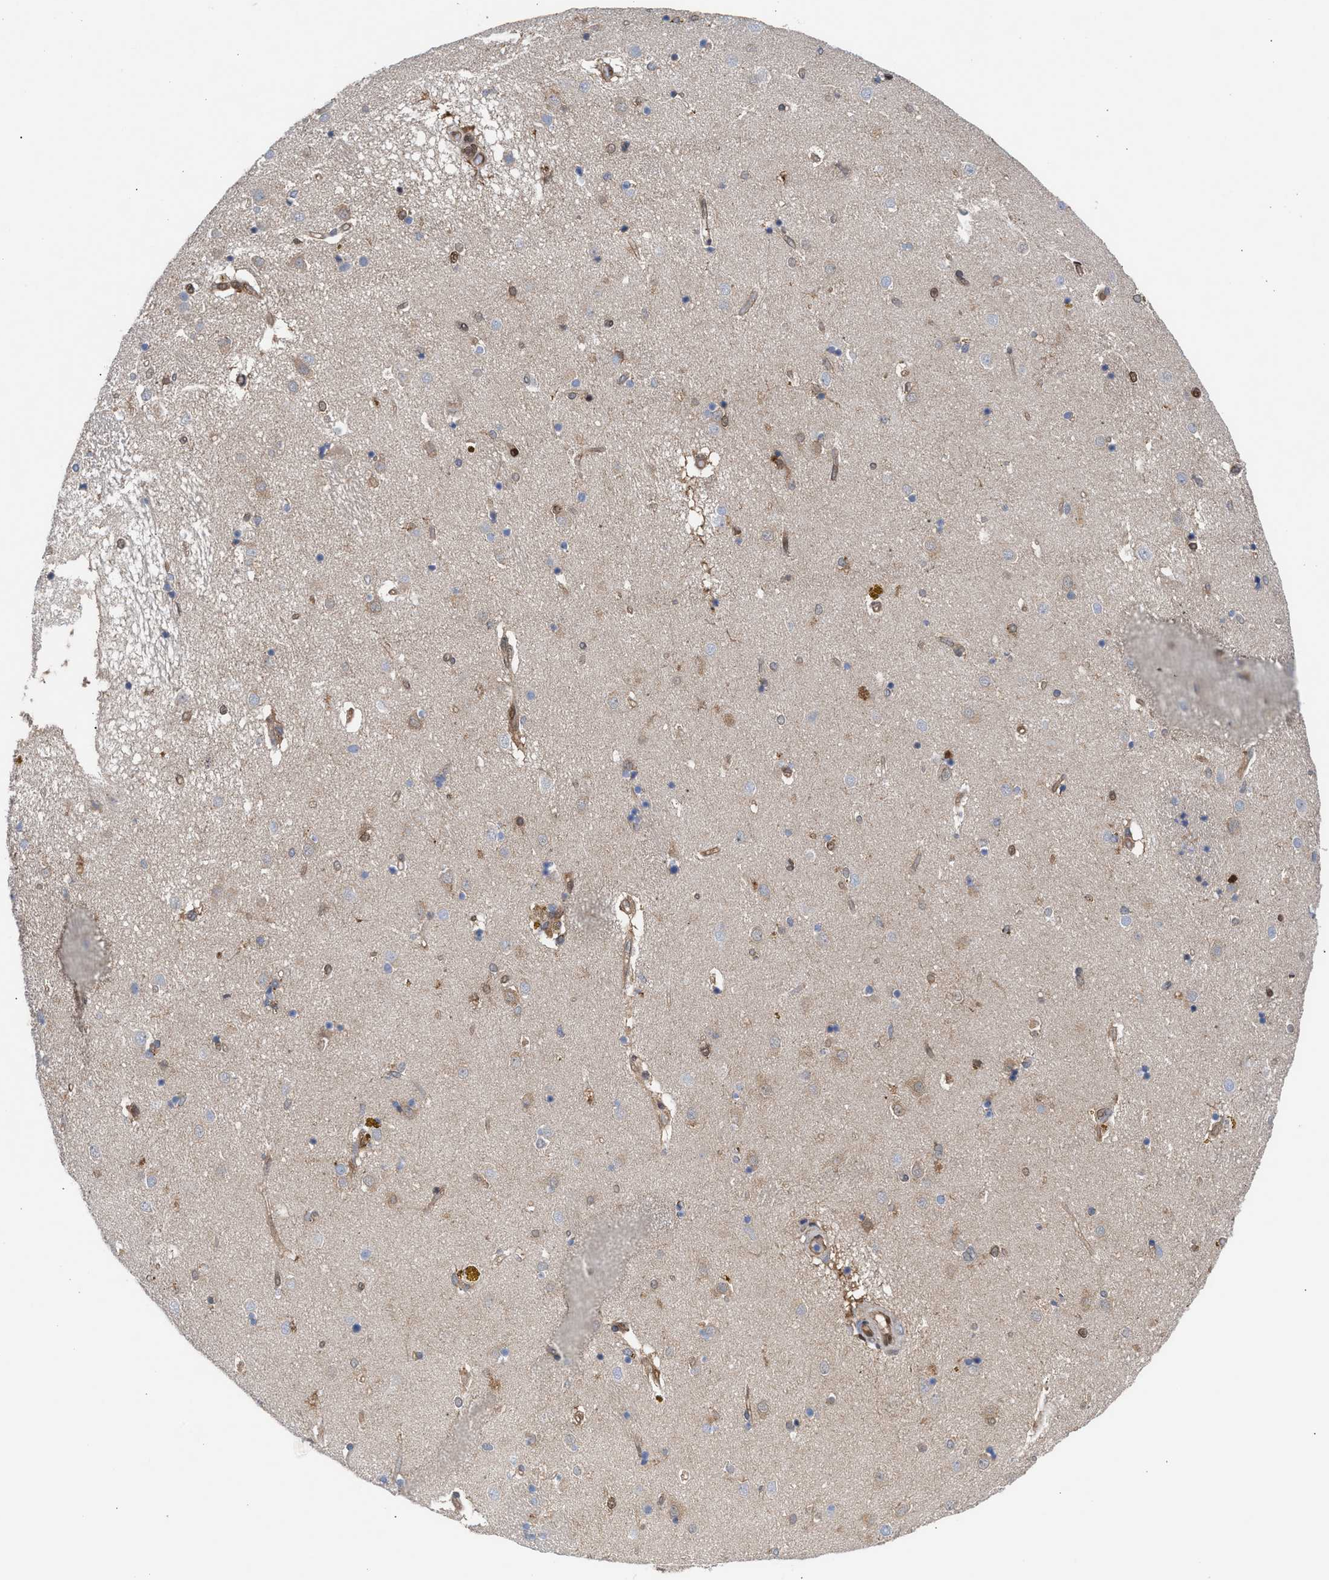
{"staining": {"intensity": "weak", "quantity": "<25%", "location": "cytoplasmic/membranous,nuclear"}, "tissue": "caudate", "cell_type": "Glial cells", "image_type": "normal", "snomed": [{"axis": "morphology", "description": "Normal tissue, NOS"}, {"axis": "topography", "description": "Lateral ventricle wall"}], "caption": "High power microscopy histopathology image of an IHC photomicrograph of unremarkable caudate, revealing no significant staining in glial cells.", "gene": "TP53I3", "patient": {"sex": "male", "age": 70}}